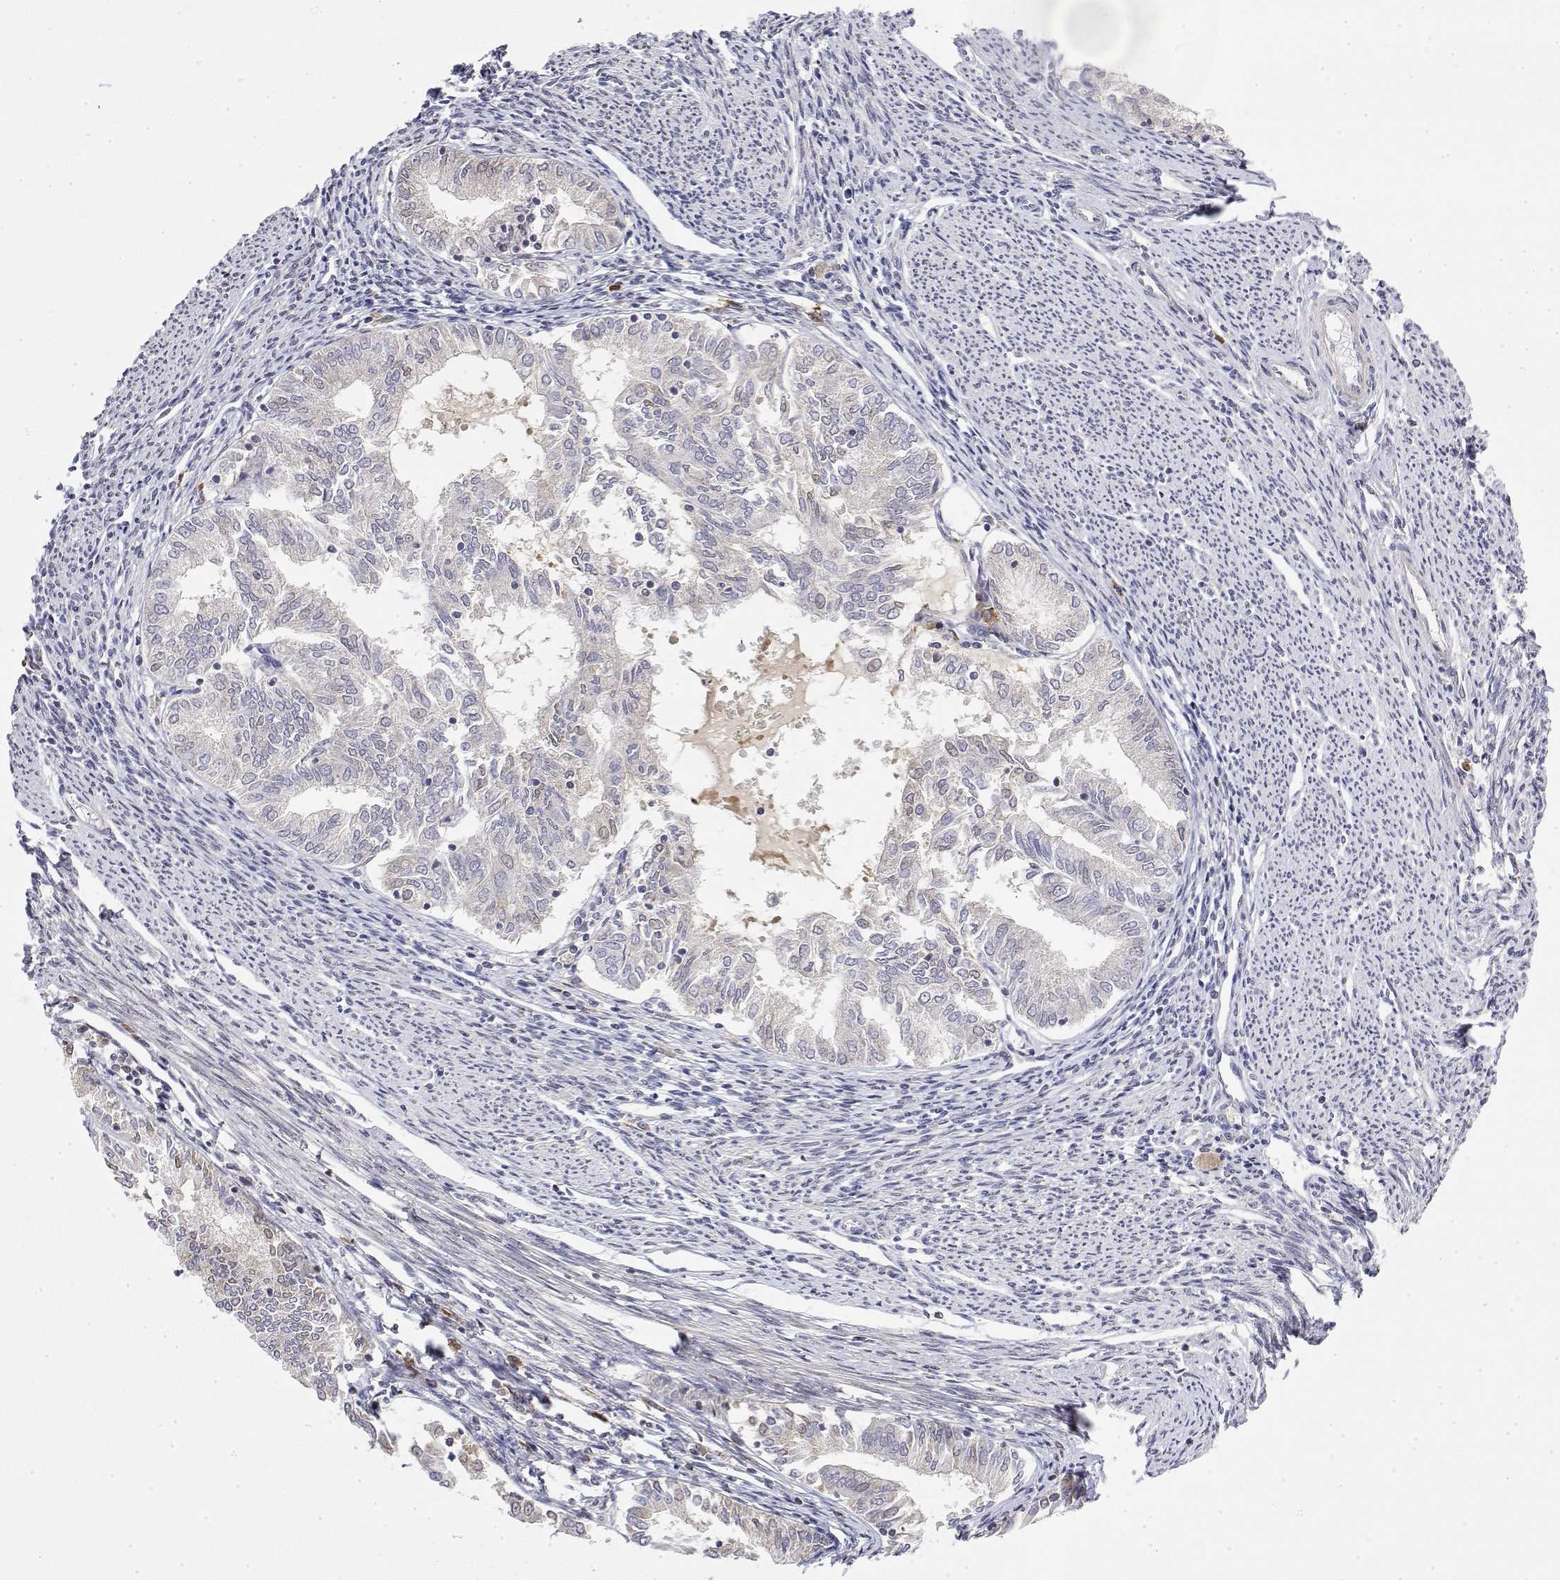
{"staining": {"intensity": "moderate", "quantity": "<25%", "location": "cytoplasmic/membranous,nuclear"}, "tissue": "endometrial cancer", "cell_type": "Tumor cells", "image_type": "cancer", "snomed": [{"axis": "morphology", "description": "Adenocarcinoma, NOS"}, {"axis": "topography", "description": "Endometrium"}], "caption": "IHC staining of endometrial cancer, which reveals low levels of moderate cytoplasmic/membranous and nuclear positivity in about <25% of tumor cells indicating moderate cytoplasmic/membranous and nuclear protein expression. The staining was performed using DAB (3,3'-diaminobenzidine) (brown) for protein detection and nuclei were counterstained in hematoxylin (blue).", "gene": "IGFBP4", "patient": {"sex": "female", "age": 79}}